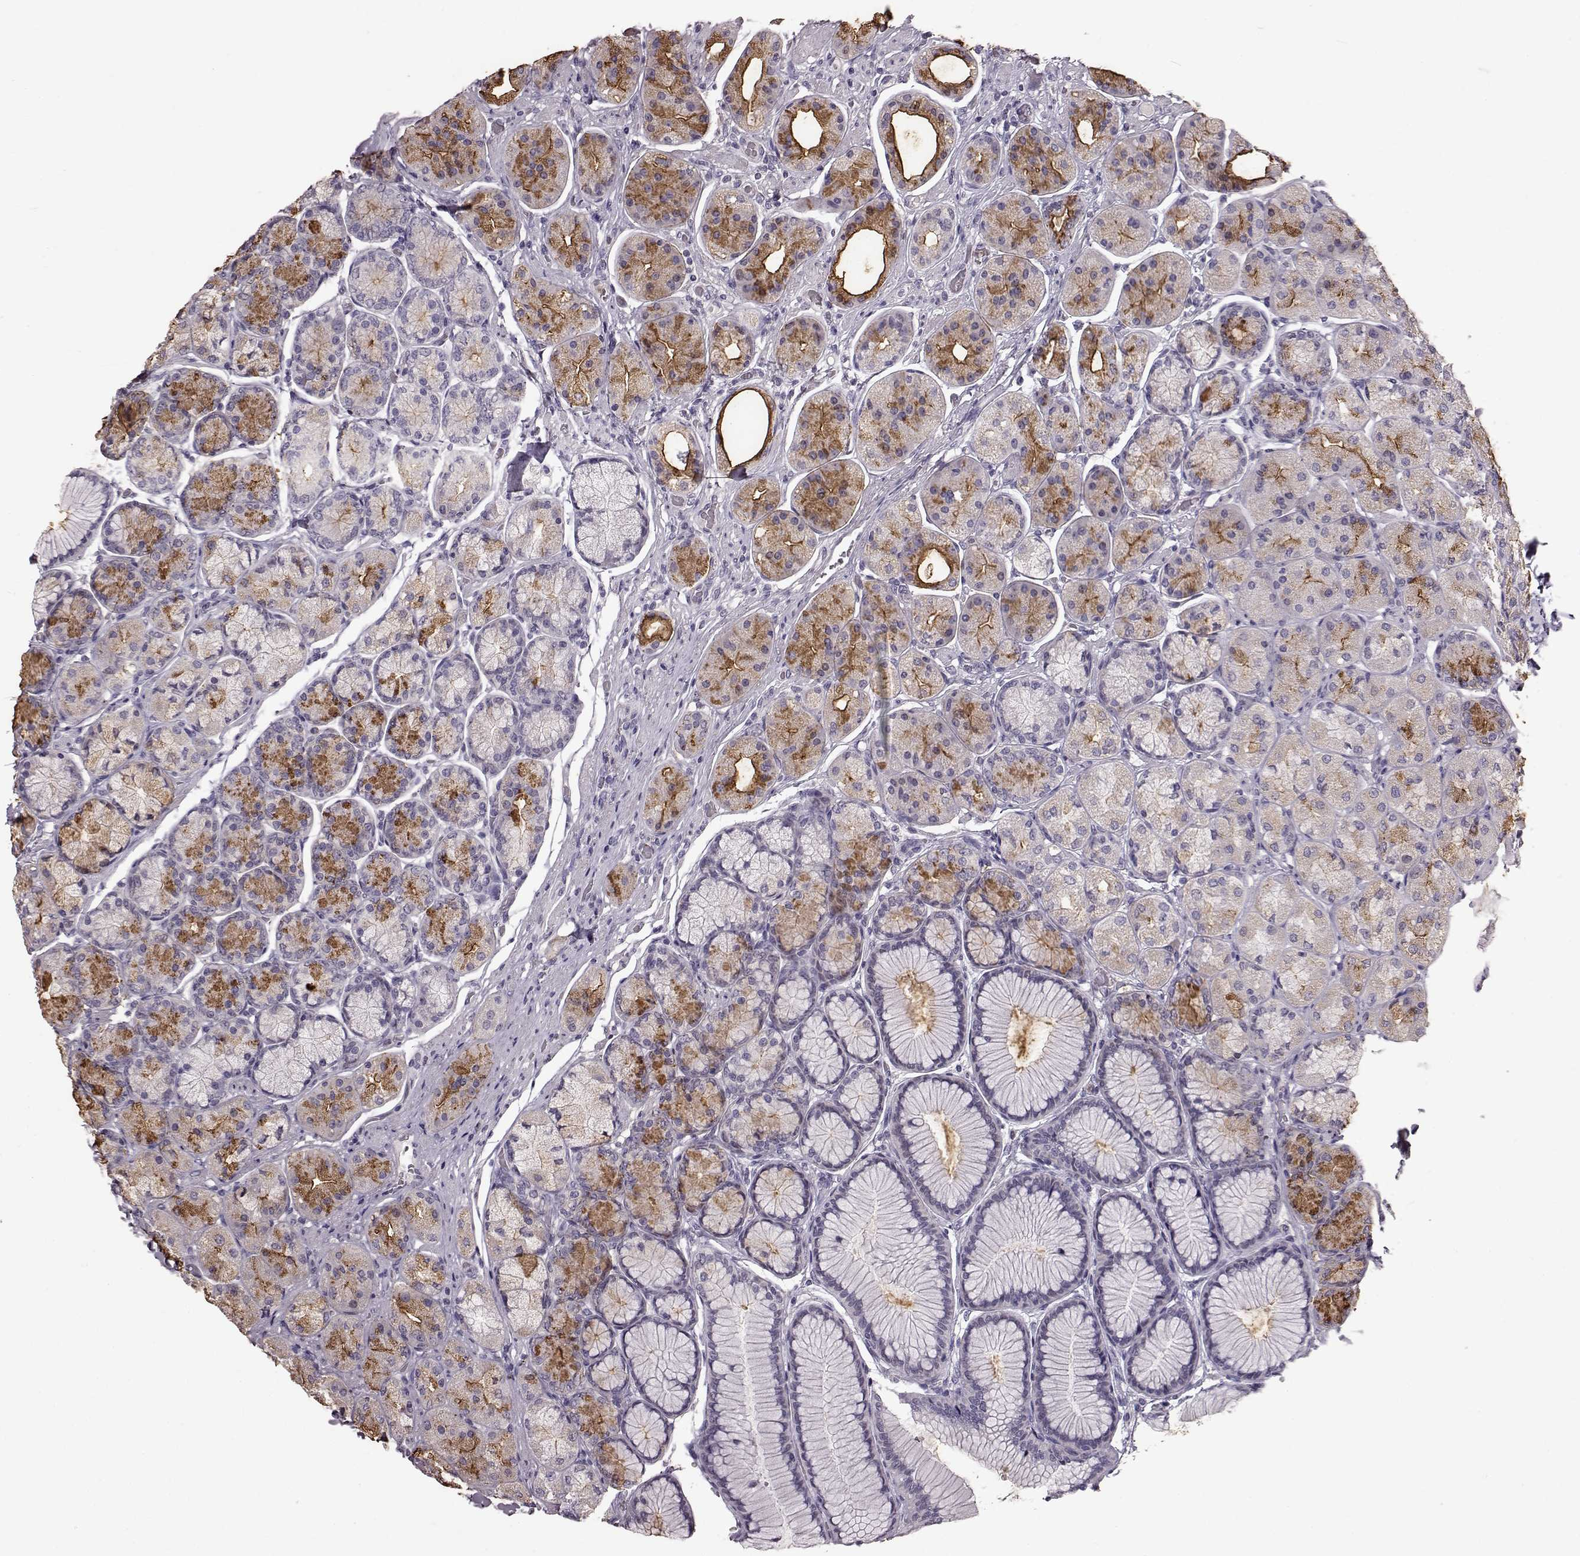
{"staining": {"intensity": "moderate", "quantity": "<25%", "location": "cytoplasmic/membranous"}, "tissue": "stomach", "cell_type": "Glandular cells", "image_type": "normal", "snomed": [{"axis": "morphology", "description": "Normal tissue, NOS"}, {"axis": "morphology", "description": "Adenocarcinoma, NOS"}, {"axis": "morphology", "description": "Adenocarcinoma, High grade"}, {"axis": "topography", "description": "Stomach, upper"}, {"axis": "topography", "description": "Stomach"}], "caption": "High-magnification brightfield microscopy of normal stomach stained with DAB (3,3'-diaminobenzidine) (brown) and counterstained with hematoxylin (blue). glandular cells exhibit moderate cytoplasmic/membranous staining is identified in approximately<25% of cells. Nuclei are stained in blue.", "gene": "FUT4", "patient": {"sex": "female", "age": 65}}